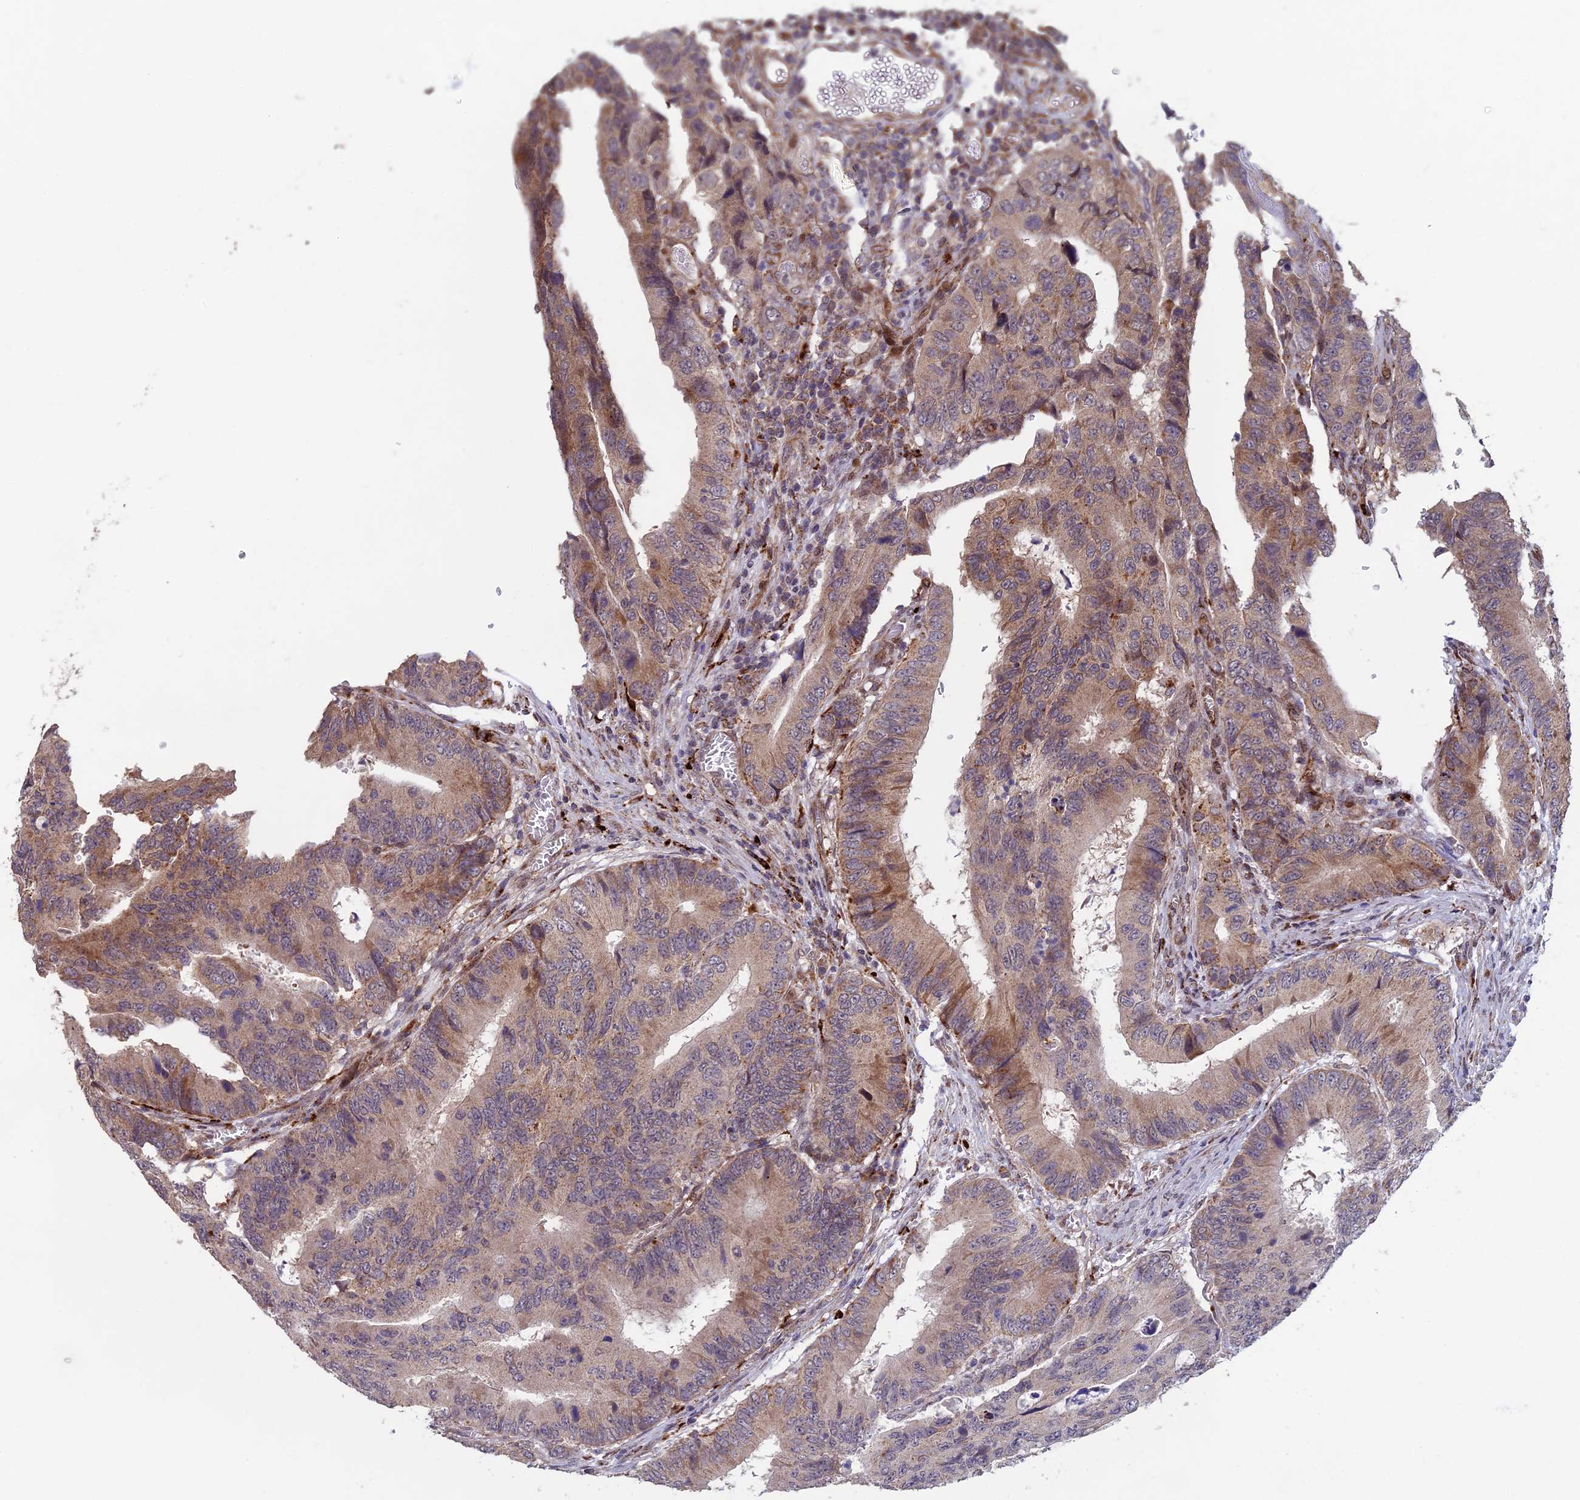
{"staining": {"intensity": "moderate", "quantity": "25%-75%", "location": "cytoplasmic/membranous"}, "tissue": "colorectal cancer", "cell_type": "Tumor cells", "image_type": "cancer", "snomed": [{"axis": "morphology", "description": "Adenocarcinoma, NOS"}, {"axis": "topography", "description": "Colon"}], "caption": "Protein analysis of colorectal cancer (adenocarcinoma) tissue shows moderate cytoplasmic/membranous staining in approximately 25%-75% of tumor cells. (IHC, brightfield microscopy, high magnification).", "gene": "FOXS1", "patient": {"sex": "male", "age": 85}}